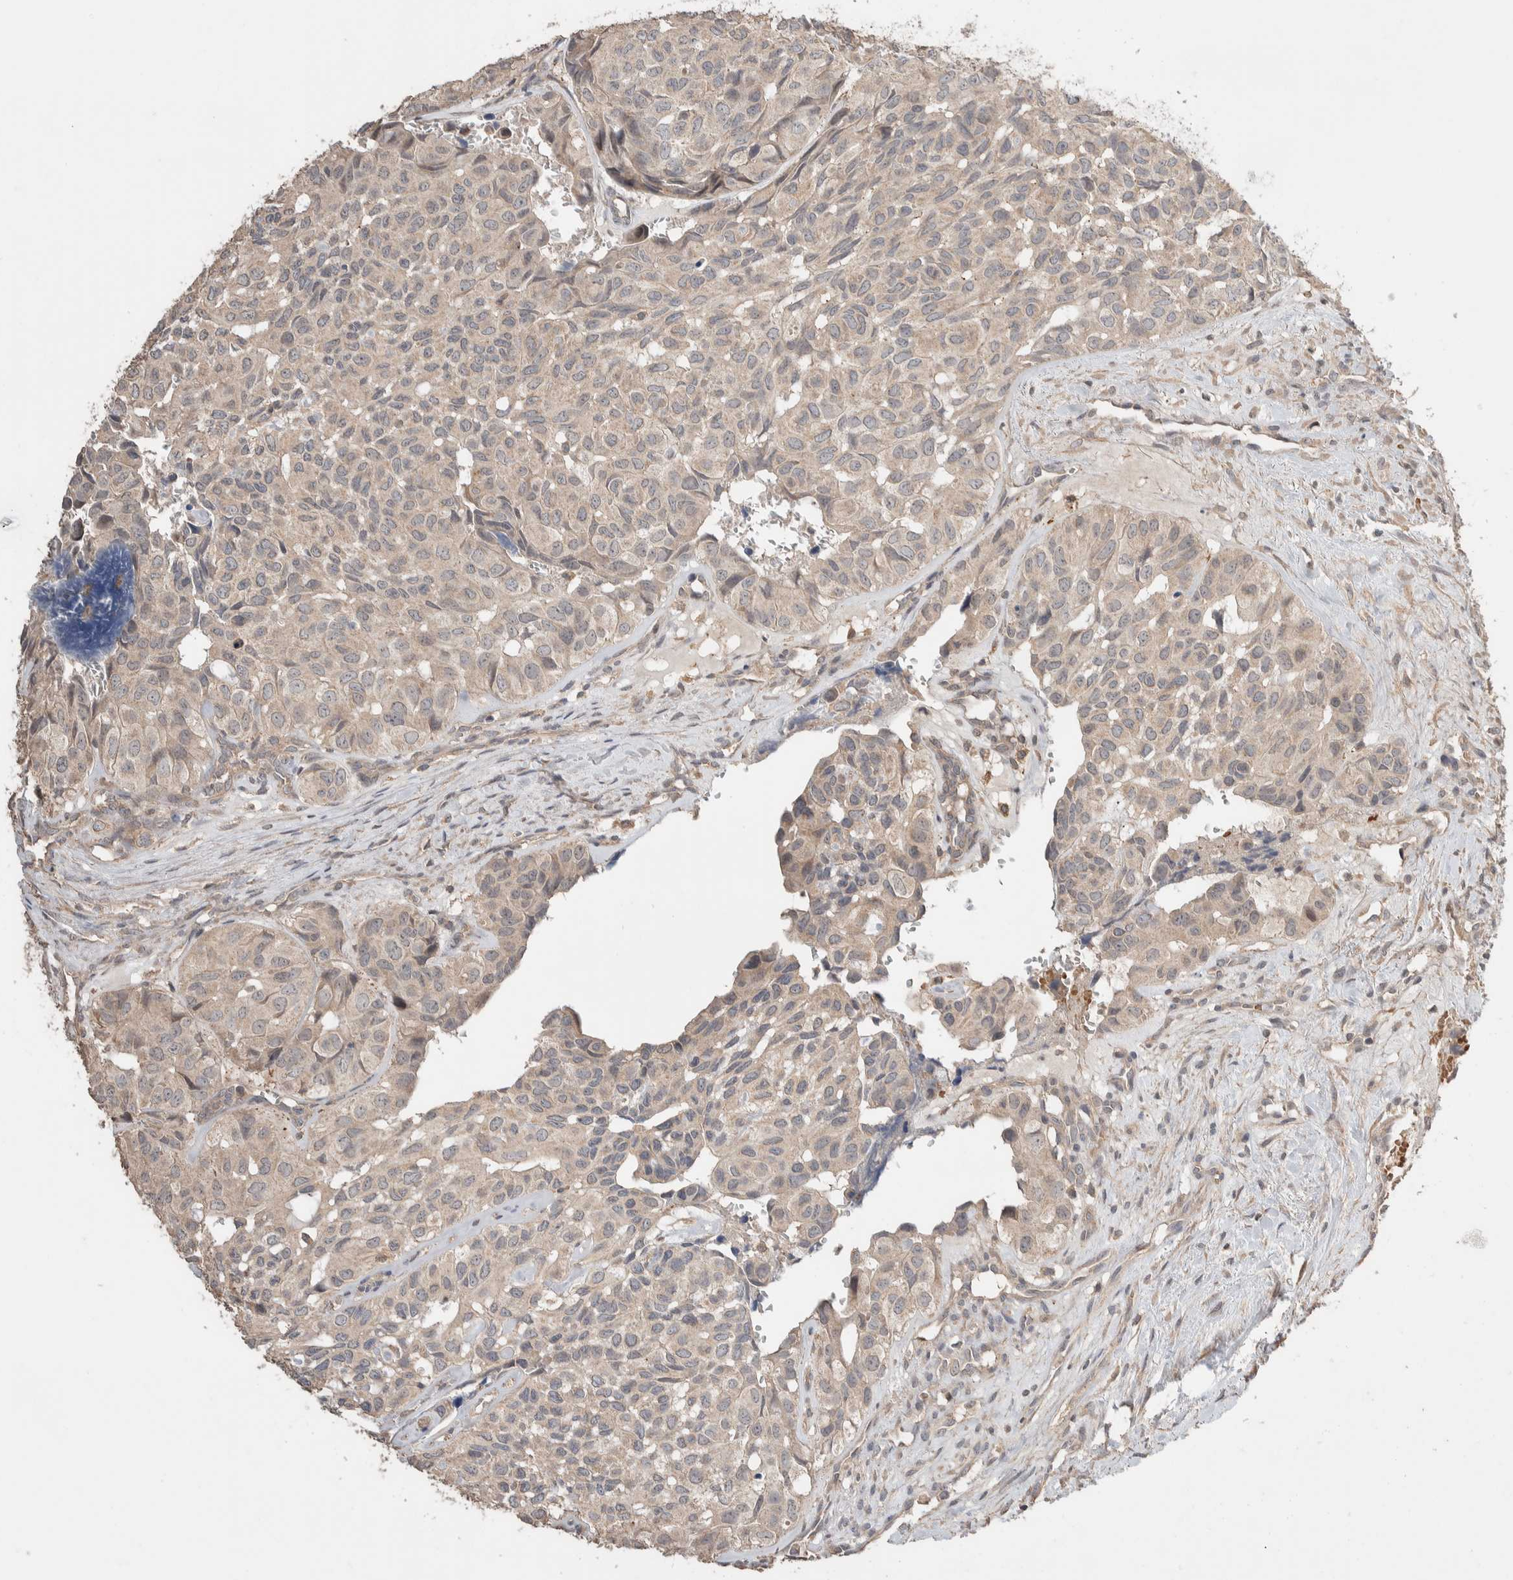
{"staining": {"intensity": "negative", "quantity": "none", "location": "none"}, "tissue": "head and neck cancer", "cell_type": "Tumor cells", "image_type": "cancer", "snomed": [{"axis": "morphology", "description": "Adenocarcinoma, NOS"}, {"axis": "topography", "description": "Salivary gland, NOS"}, {"axis": "topography", "description": "Head-Neck"}], "caption": "Immunohistochemistry micrograph of human head and neck cancer stained for a protein (brown), which shows no expression in tumor cells. (IHC, brightfield microscopy, high magnification).", "gene": "WDR91", "patient": {"sex": "female", "age": 76}}